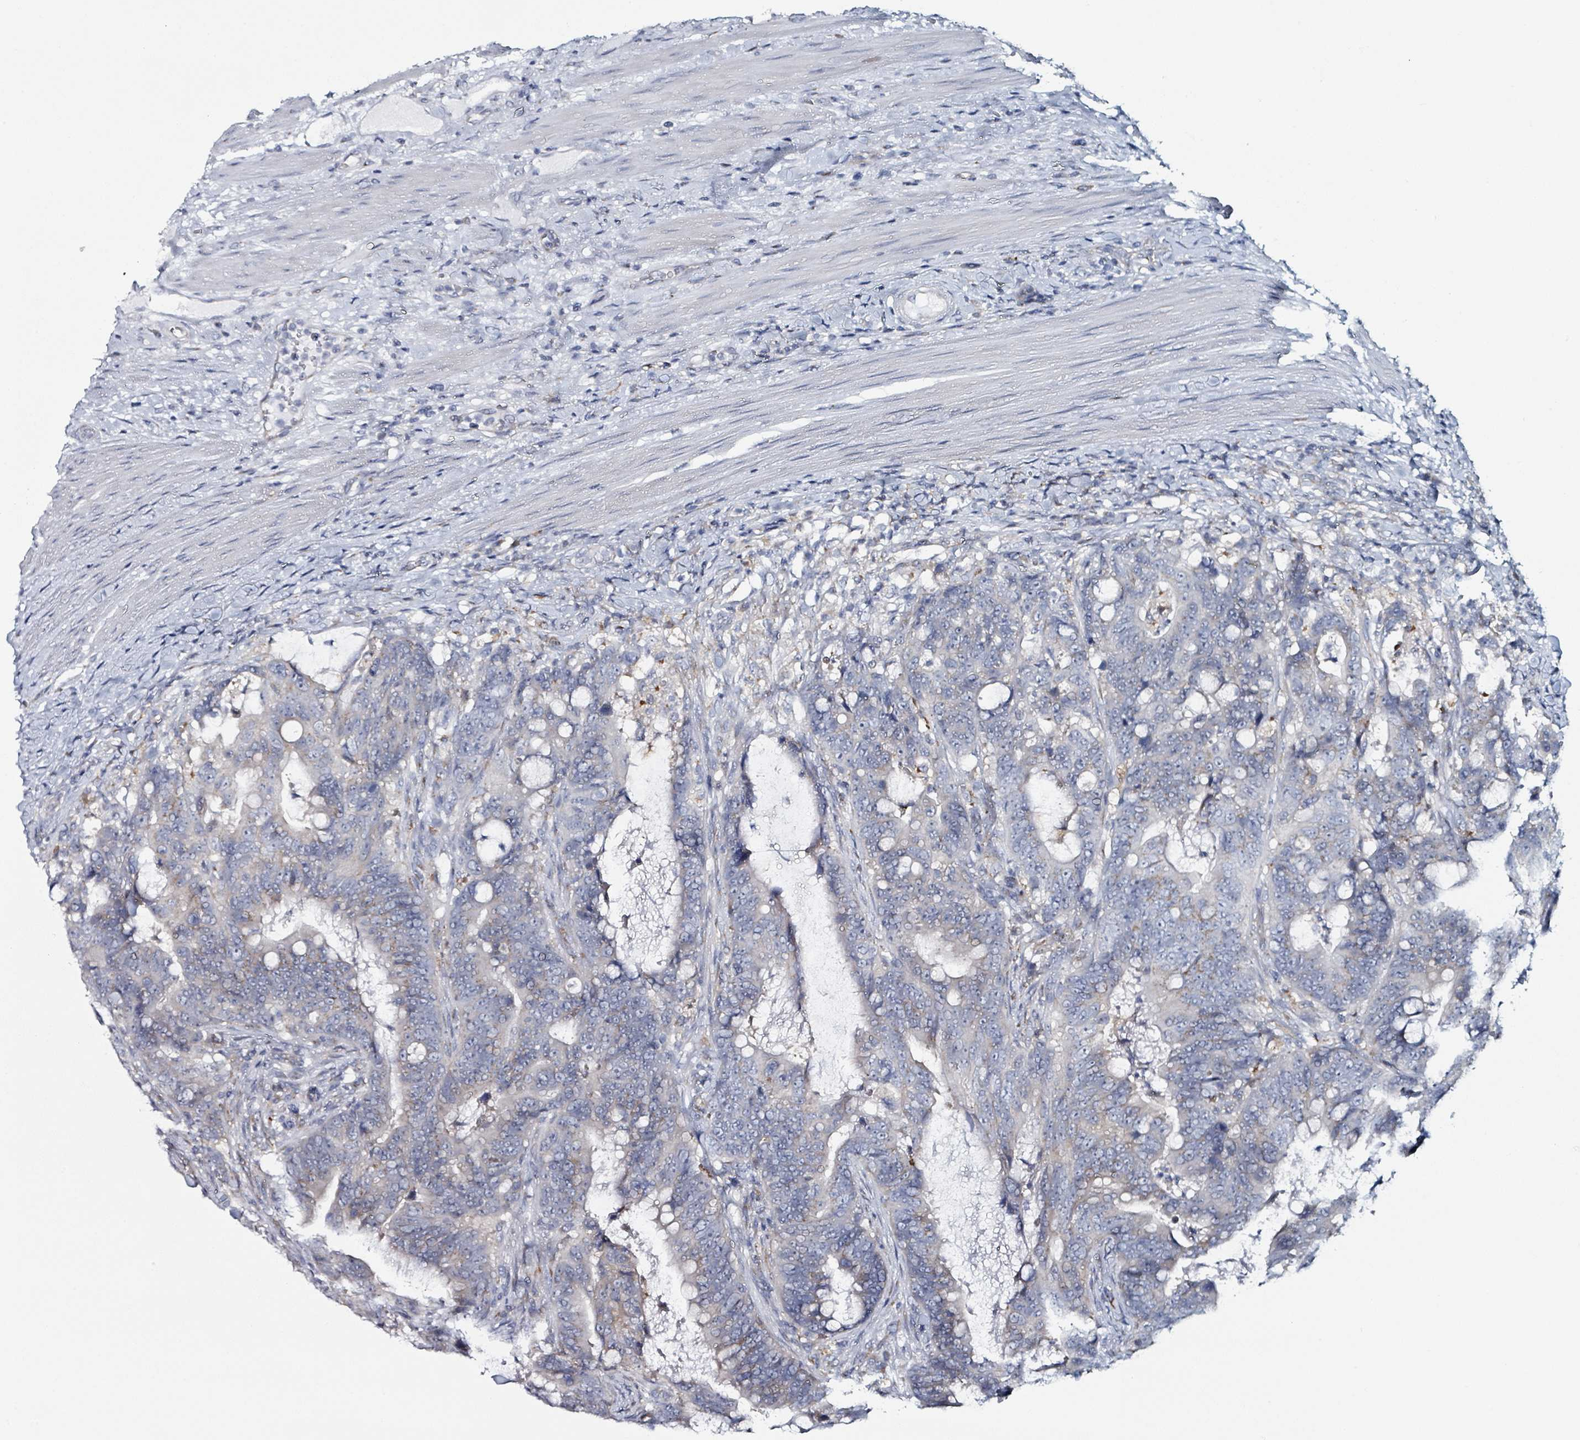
{"staining": {"intensity": "negative", "quantity": "none", "location": "none"}, "tissue": "colorectal cancer", "cell_type": "Tumor cells", "image_type": "cancer", "snomed": [{"axis": "morphology", "description": "Adenocarcinoma, NOS"}, {"axis": "topography", "description": "Colon"}], "caption": "Histopathology image shows no protein staining in tumor cells of colorectal cancer (adenocarcinoma) tissue. (DAB (3,3'-diaminobenzidine) immunohistochemistry (IHC) with hematoxylin counter stain).", "gene": "B3GAT3", "patient": {"sex": "female", "age": 82}}